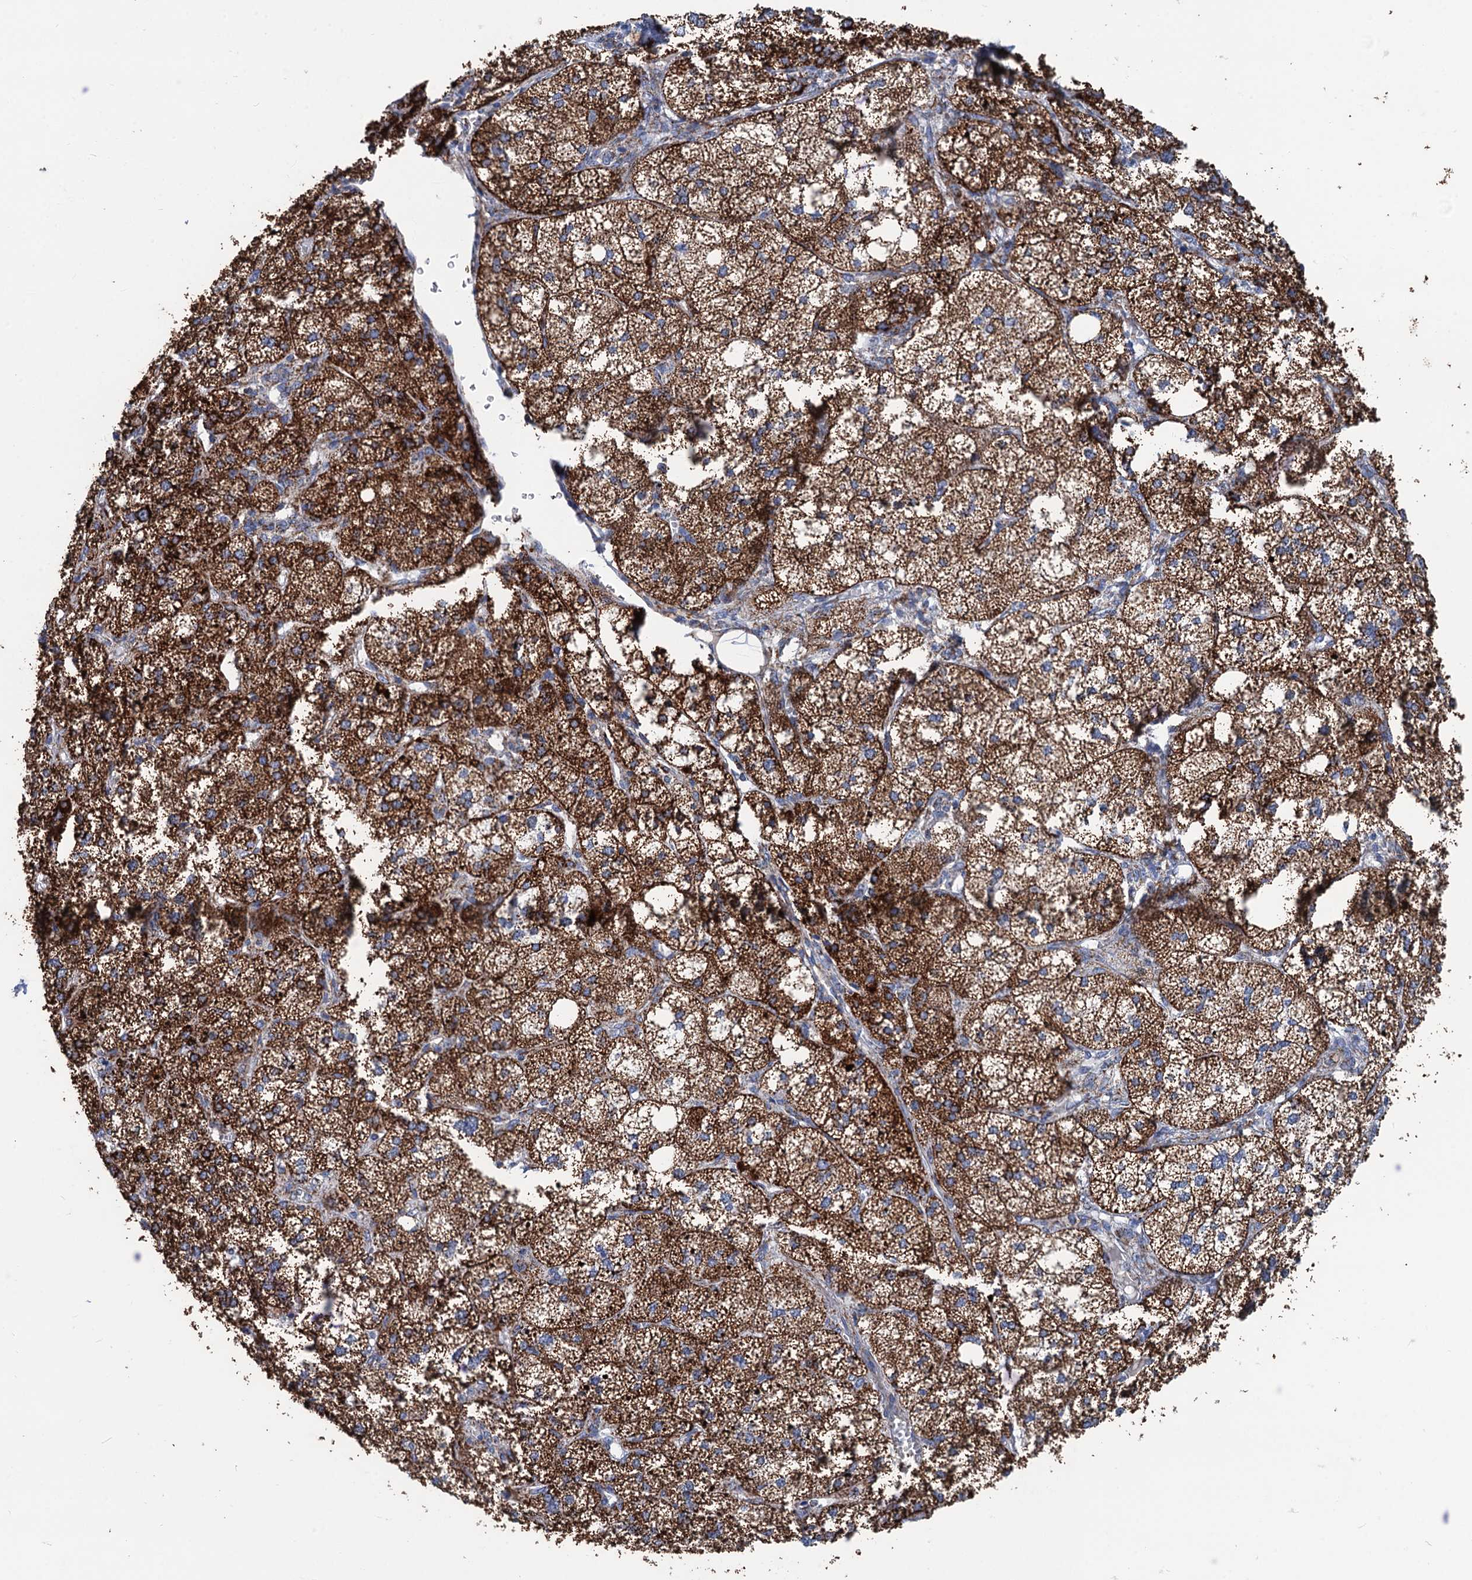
{"staining": {"intensity": "strong", "quantity": ">75%", "location": "cytoplasmic/membranous"}, "tissue": "adrenal gland", "cell_type": "Glandular cells", "image_type": "normal", "snomed": [{"axis": "morphology", "description": "Normal tissue, NOS"}, {"axis": "topography", "description": "Adrenal gland"}], "caption": "Protein staining of unremarkable adrenal gland shows strong cytoplasmic/membranous expression in about >75% of glandular cells. The staining is performed using DAB (3,3'-diaminobenzidine) brown chromogen to label protein expression. The nuclei are counter-stained blue using hematoxylin.", "gene": "IVD", "patient": {"sex": "female", "age": 61}}